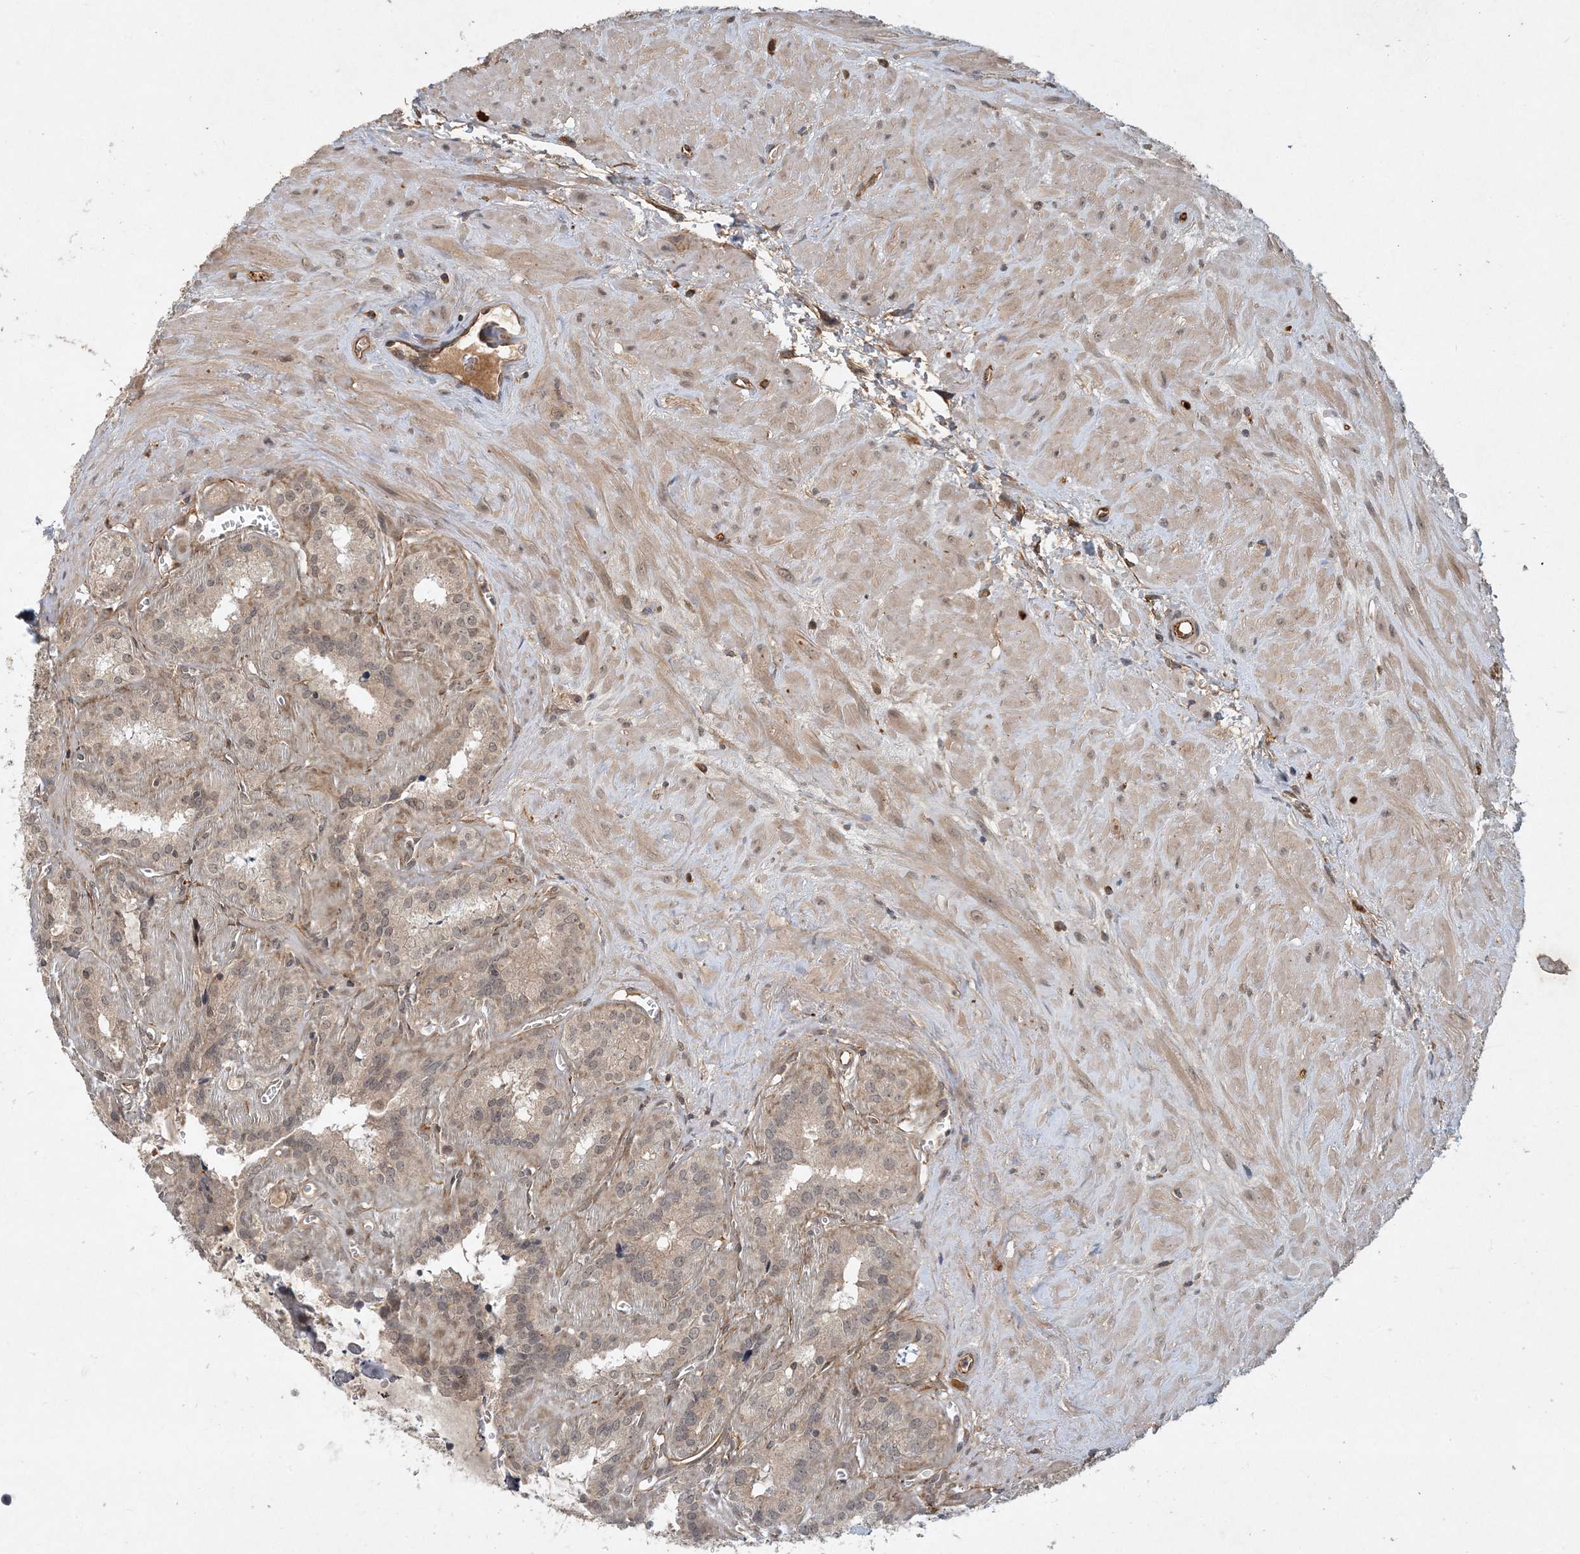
{"staining": {"intensity": "moderate", "quantity": "<25%", "location": "cytoplasmic/membranous"}, "tissue": "seminal vesicle", "cell_type": "Glandular cells", "image_type": "normal", "snomed": [{"axis": "morphology", "description": "Normal tissue, NOS"}, {"axis": "topography", "description": "Prostate"}, {"axis": "topography", "description": "Seminal veicle"}], "caption": "Immunohistochemistry (DAB (3,3'-diaminobenzidine)) staining of benign seminal vesicle displays moderate cytoplasmic/membranous protein expression in about <25% of glandular cells. The staining was performed using DAB, with brown indicating positive protein expression. Nuclei are stained blue with hematoxylin.", "gene": "ZCCHC4", "patient": {"sex": "male", "age": 59}}